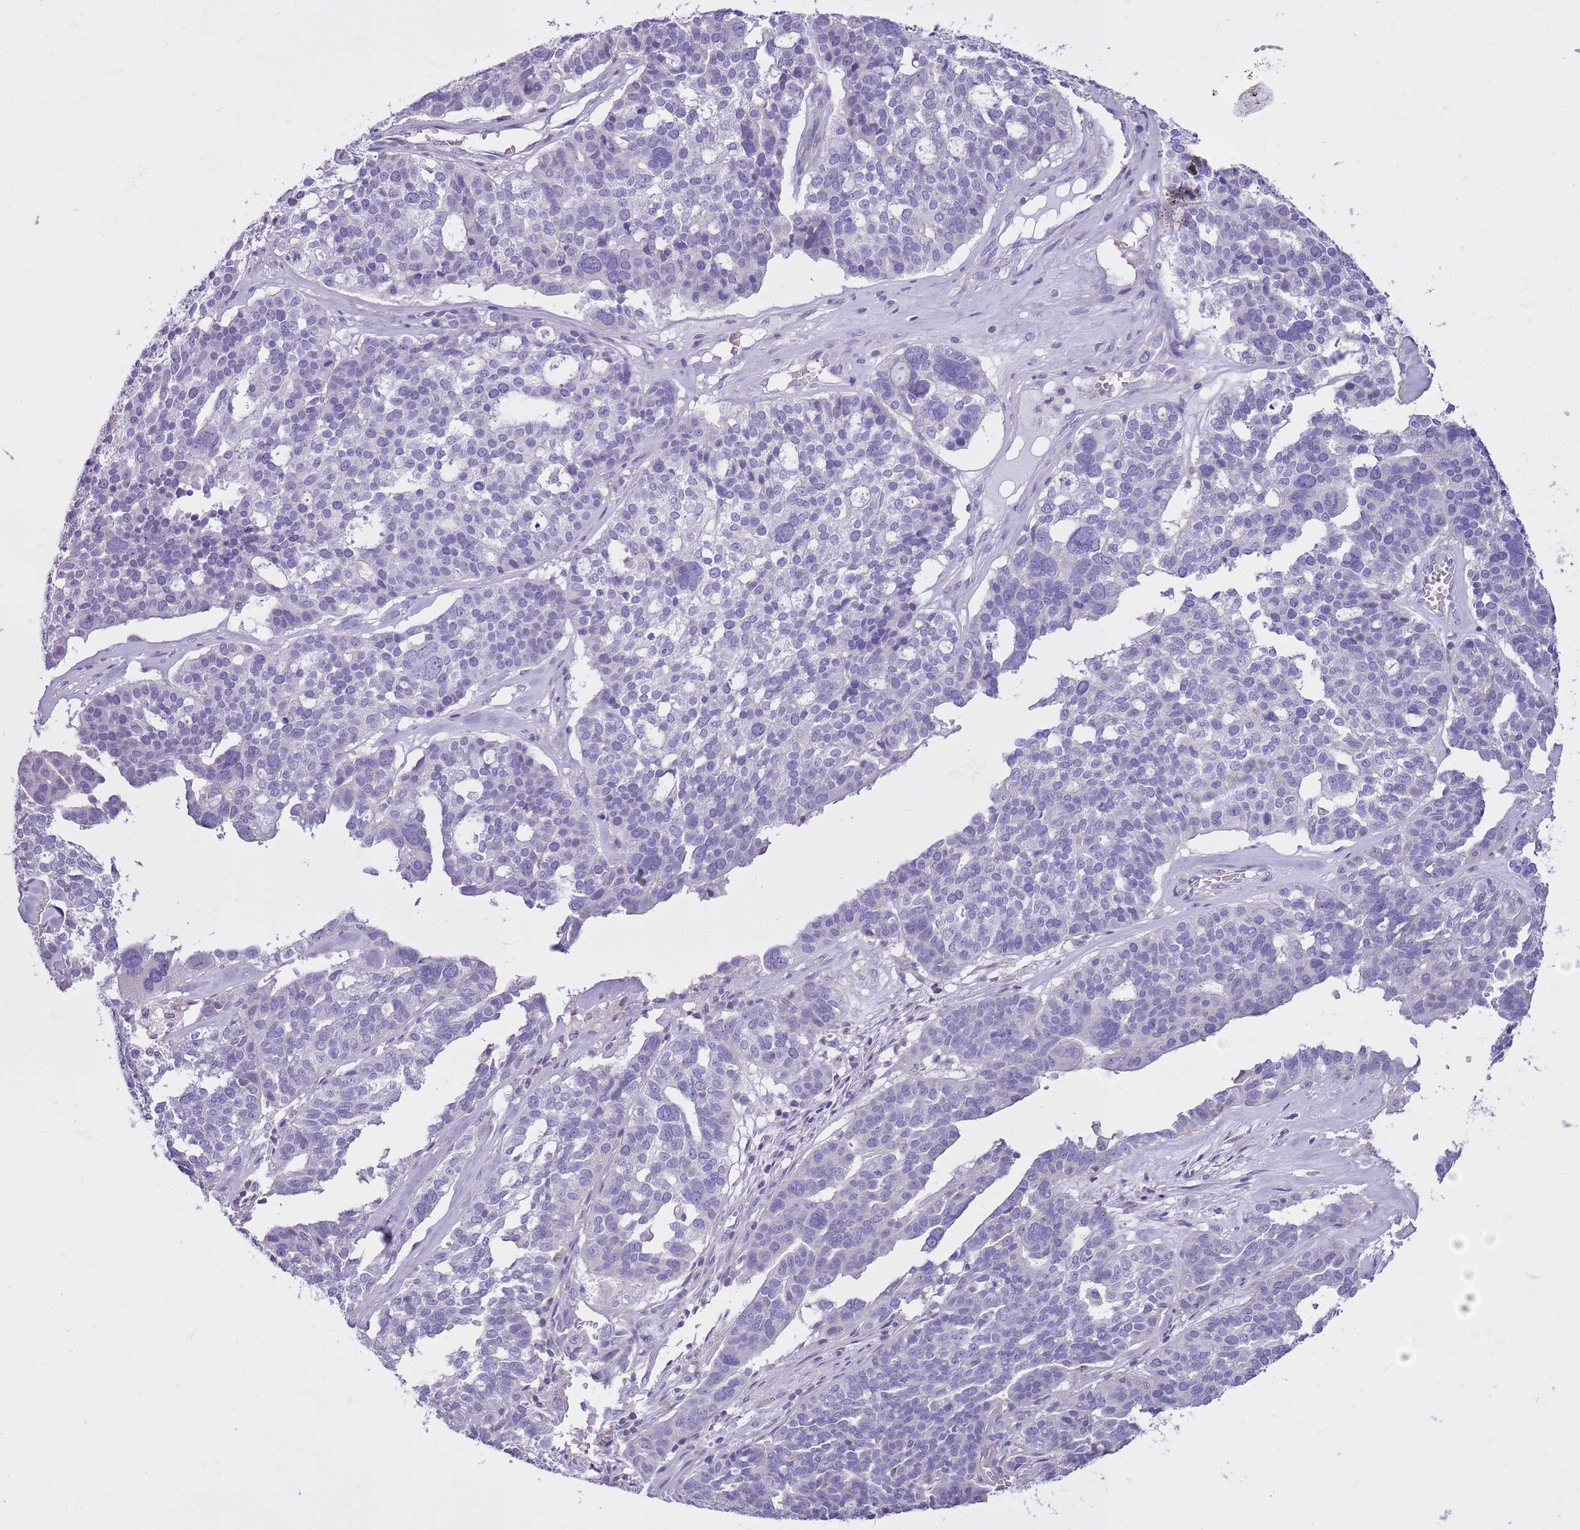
{"staining": {"intensity": "negative", "quantity": "none", "location": "none"}, "tissue": "ovarian cancer", "cell_type": "Tumor cells", "image_type": "cancer", "snomed": [{"axis": "morphology", "description": "Cystadenocarcinoma, serous, NOS"}, {"axis": "topography", "description": "Ovary"}], "caption": "IHC micrograph of ovarian cancer (serous cystadenocarcinoma) stained for a protein (brown), which reveals no expression in tumor cells.", "gene": "CNPPD1", "patient": {"sex": "female", "age": 59}}